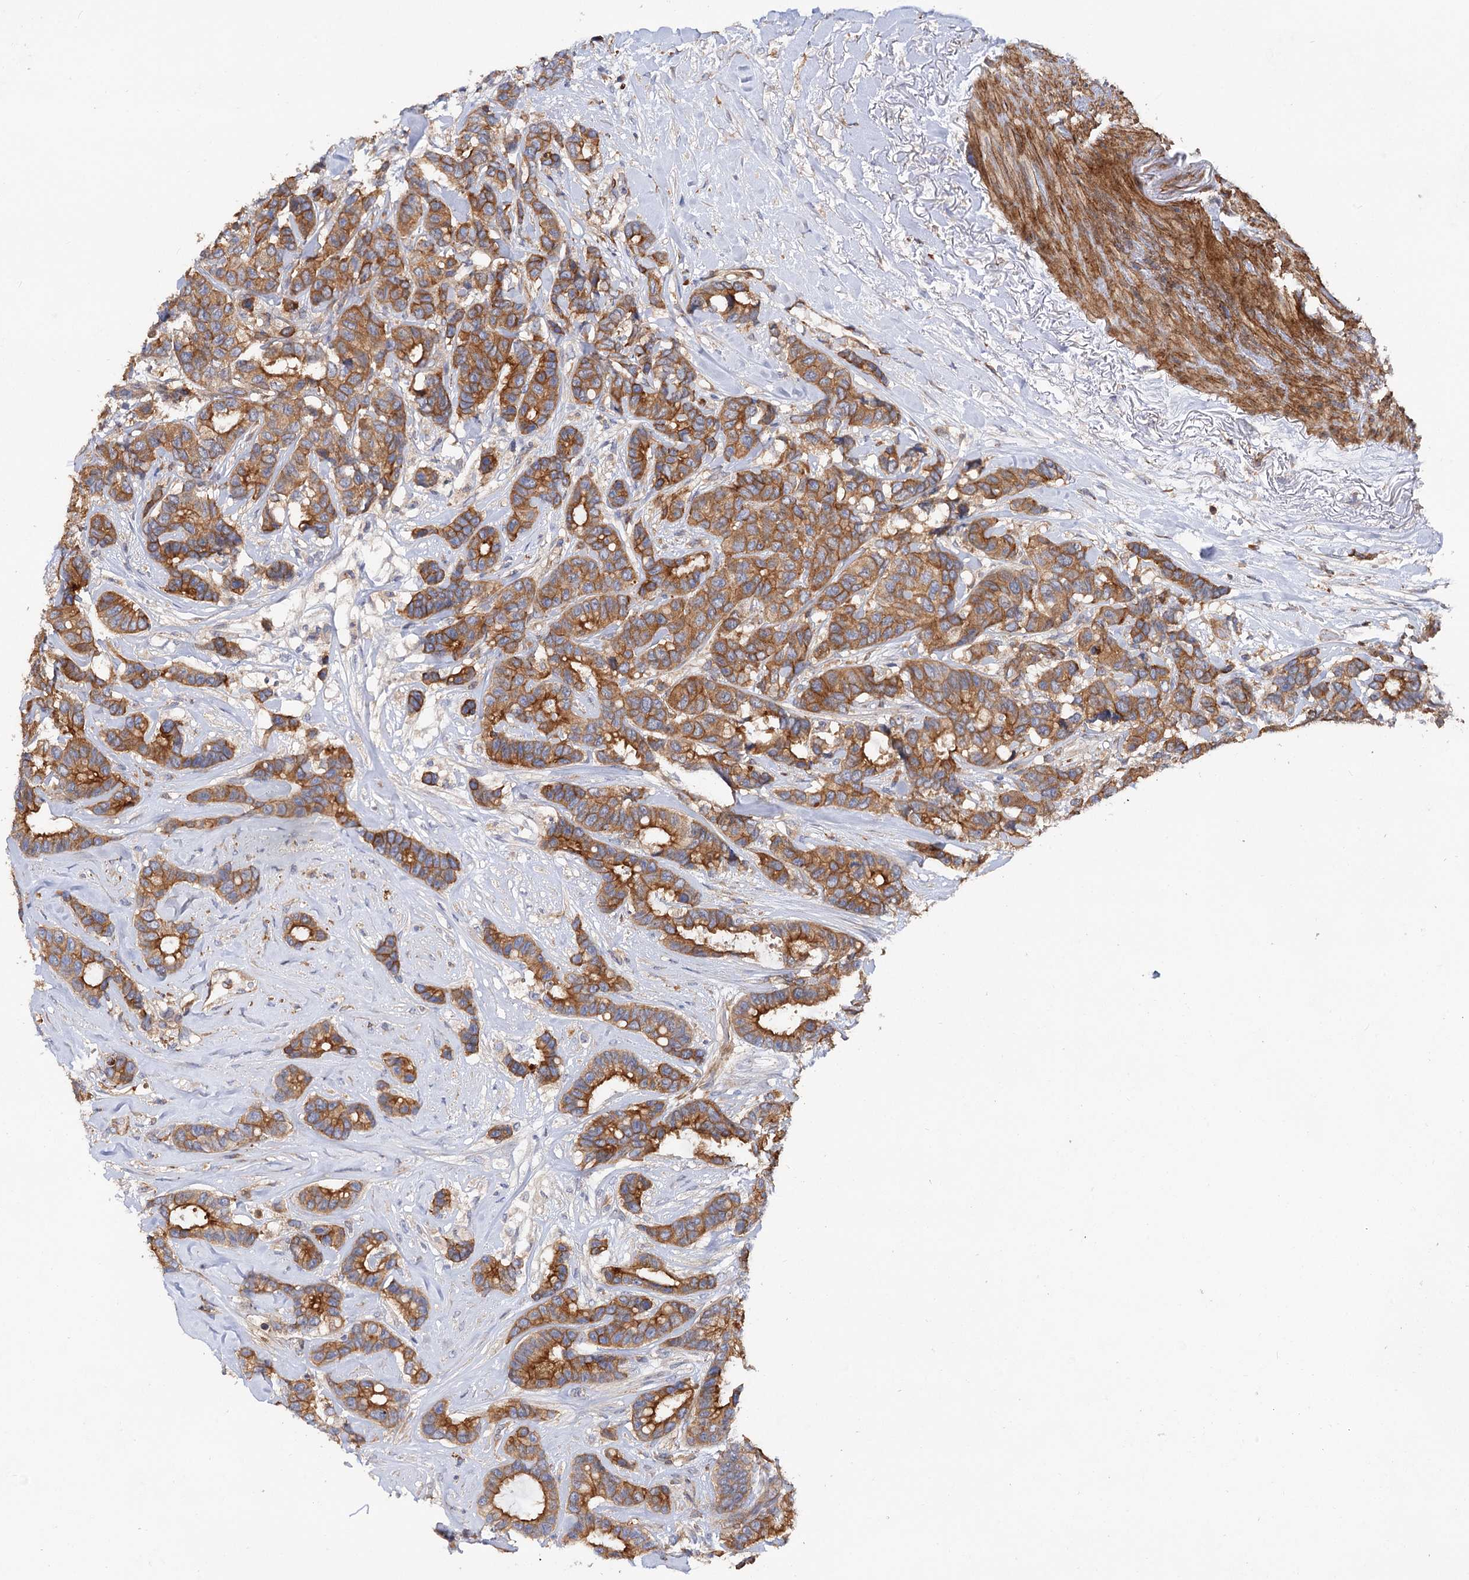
{"staining": {"intensity": "moderate", "quantity": ">75%", "location": "cytoplasmic/membranous"}, "tissue": "breast cancer", "cell_type": "Tumor cells", "image_type": "cancer", "snomed": [{"axis": "morphology", "description": "Duct carcinoma"}, {"axis": "topography", "description": "Breast"}], "caption": "Approximately >75% of tumor cells in human breast cancer reveal moderate cytoplasmic/membranous protein staining as visualized by brown immunohistochemical staining.", "gene": "CSAD", "patient": {"sex": "female", "age": 87}}